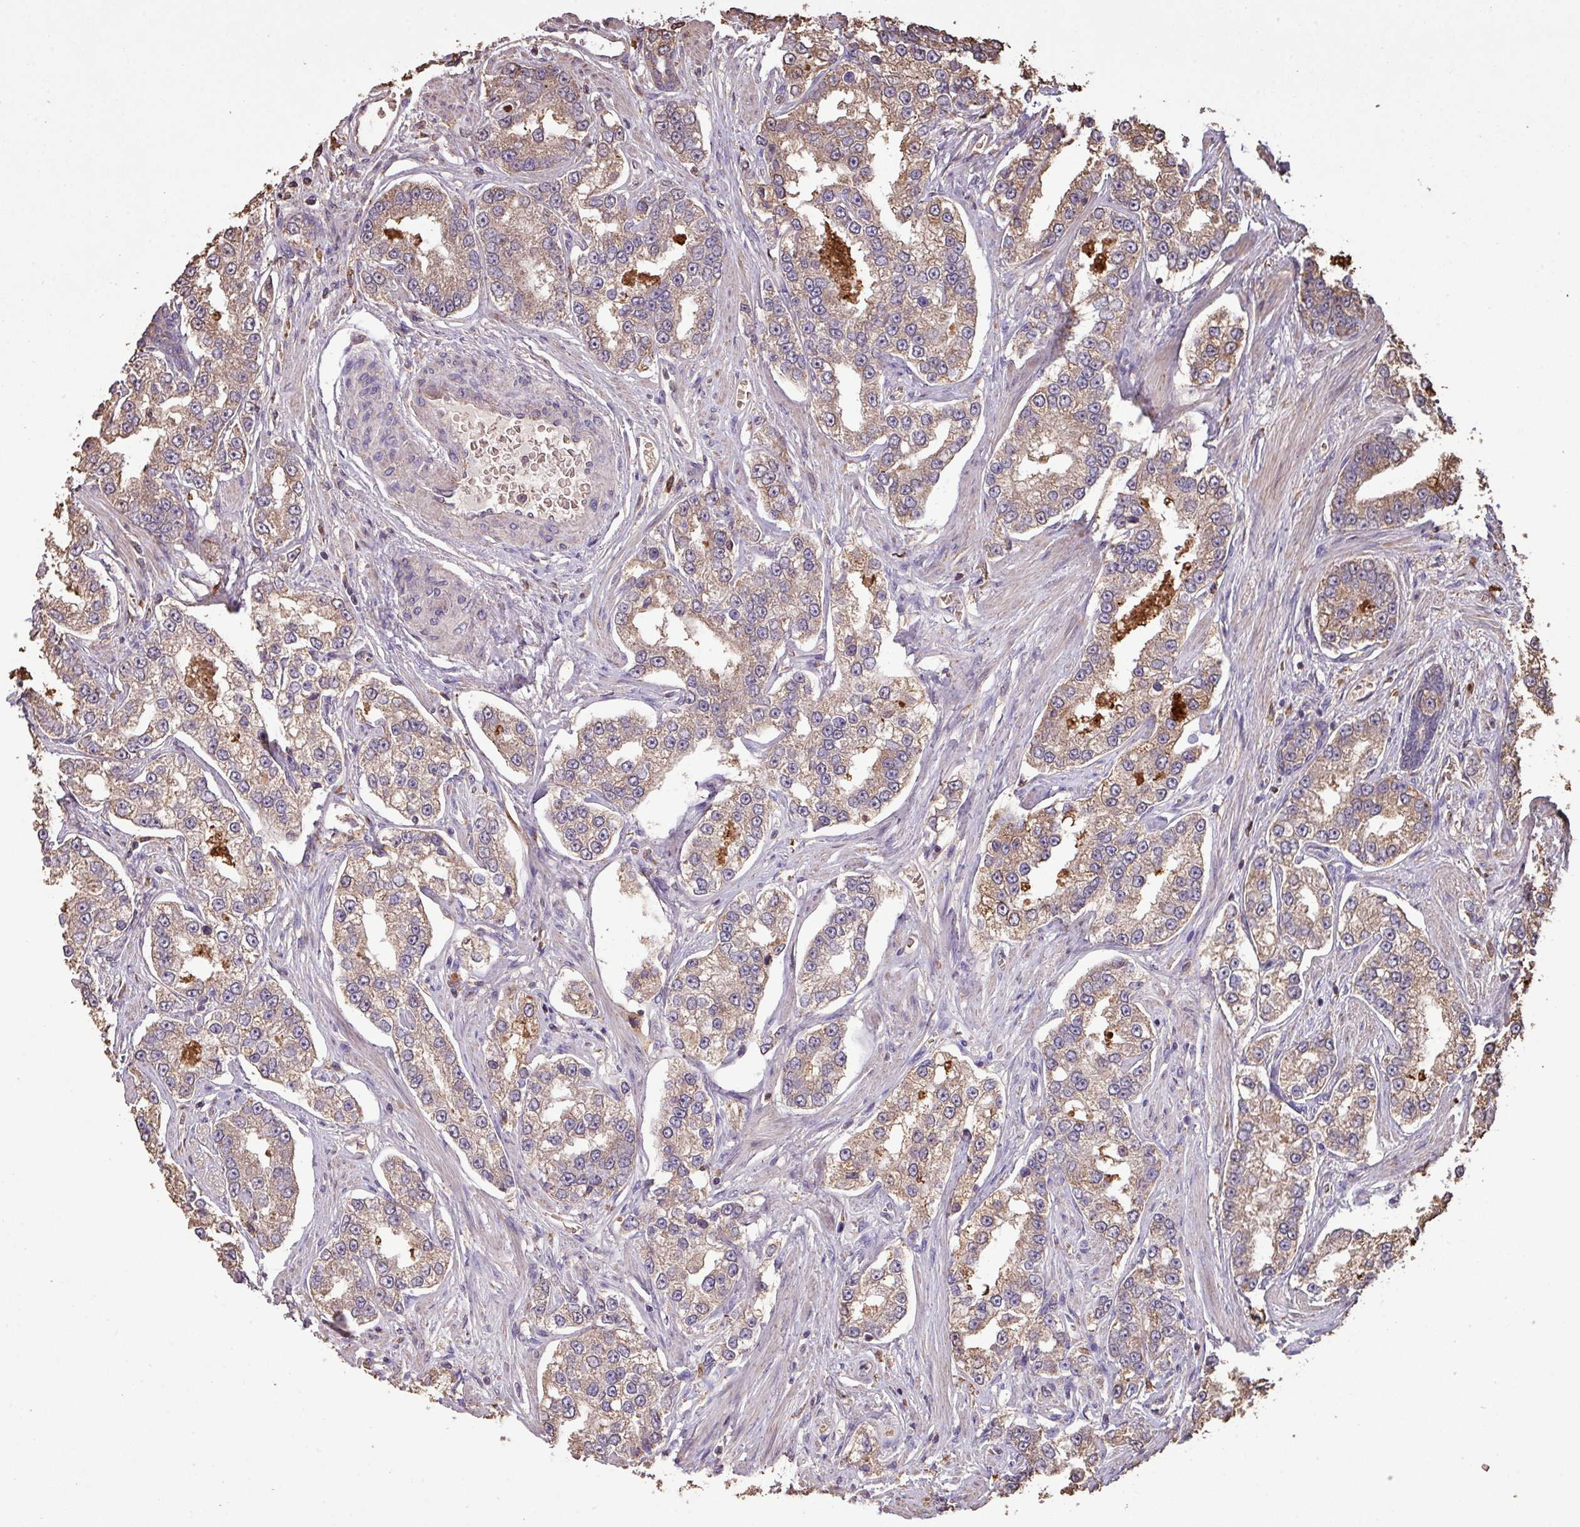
{"staining": {"intensity": "weak", "quantity": ">75%", "location": "cytoplasmic/membranous"}, "tissue": "prostate cancer", "cell_type": "Tumor cells", "image_type": "cancer", "snomed": [{"axis": "morphology", "description": "Normal tissue, NOS"}, {"axis": "morphology", "description": "Adenocarcinoma, High grade"}, {"axis": "topography", "description": "Prostate"}], "caption": "Immunohistochemistry (IHC) image of neoplastic tissue: human prostate cancer stained using immunohistochemistry (IHC) displays low levels of weak protein expression localized specifically in the cytoplasmic/membranous of tumor cells, appearing as a cytoplasmic/membranous brown color.", "gene": "CAMK2B", "patient": {"sex": "male", "age": 83}}